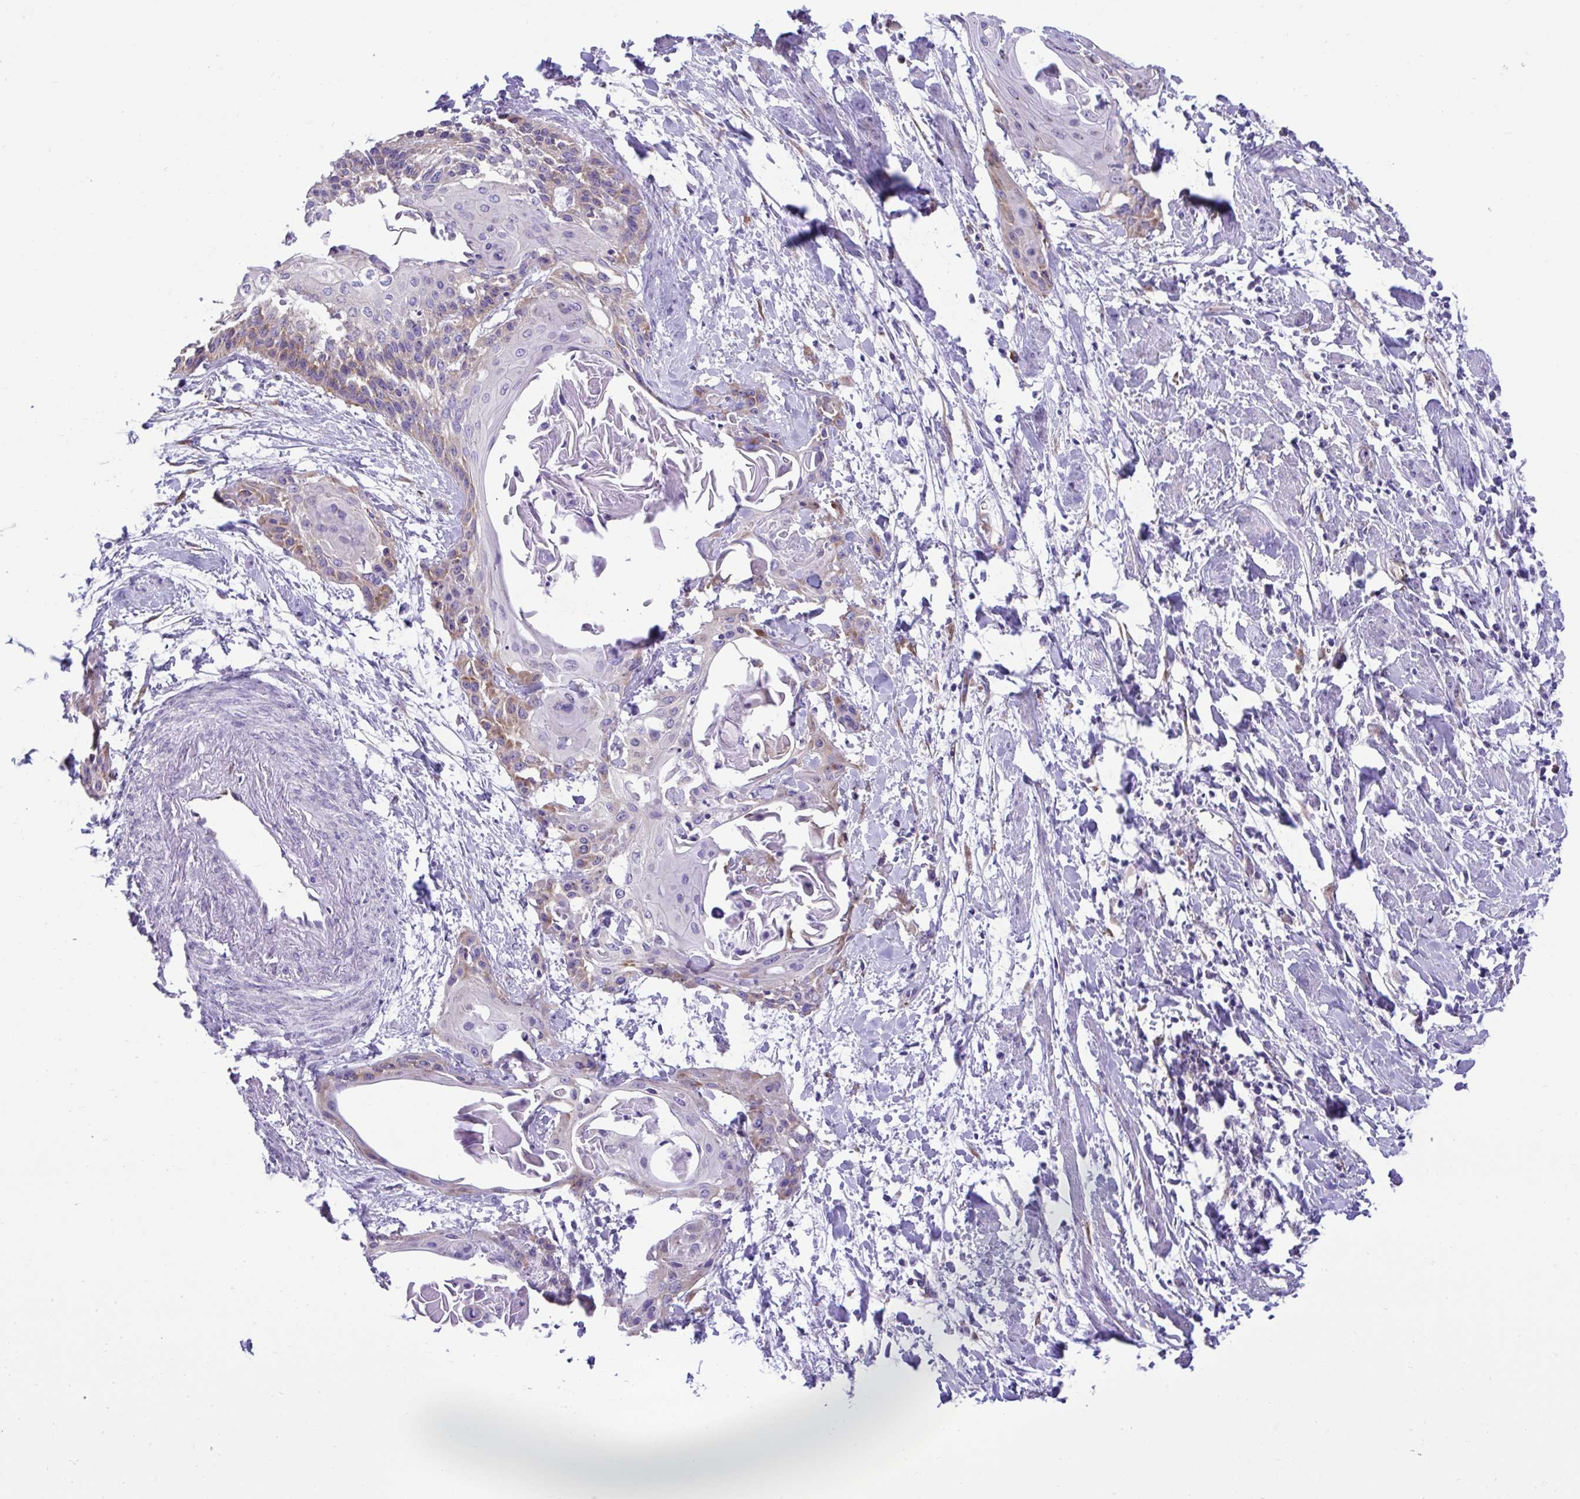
{"staining": {"intensity": "moderate", "quantity": "25%-75%", "location": "cytoplasmic/membranous"}, "tissue": "cervical cancer", "cell_type": "Tumor cells", "image_type": "cancer", "snomed": [{"axis": "morphology", "description": "Squamous cell carcinoma, NOS"}, {"axis": "topography", "description": "Cervix"}], "caption": "Protein expression analysis of cervical squamous cell carcinoma displays moderate cytoplasmic/membranous positivity in approximately 25%-75% of tumor cells.", "gene": "RPL7", "patient": {"sex": "female", "age": 57}}